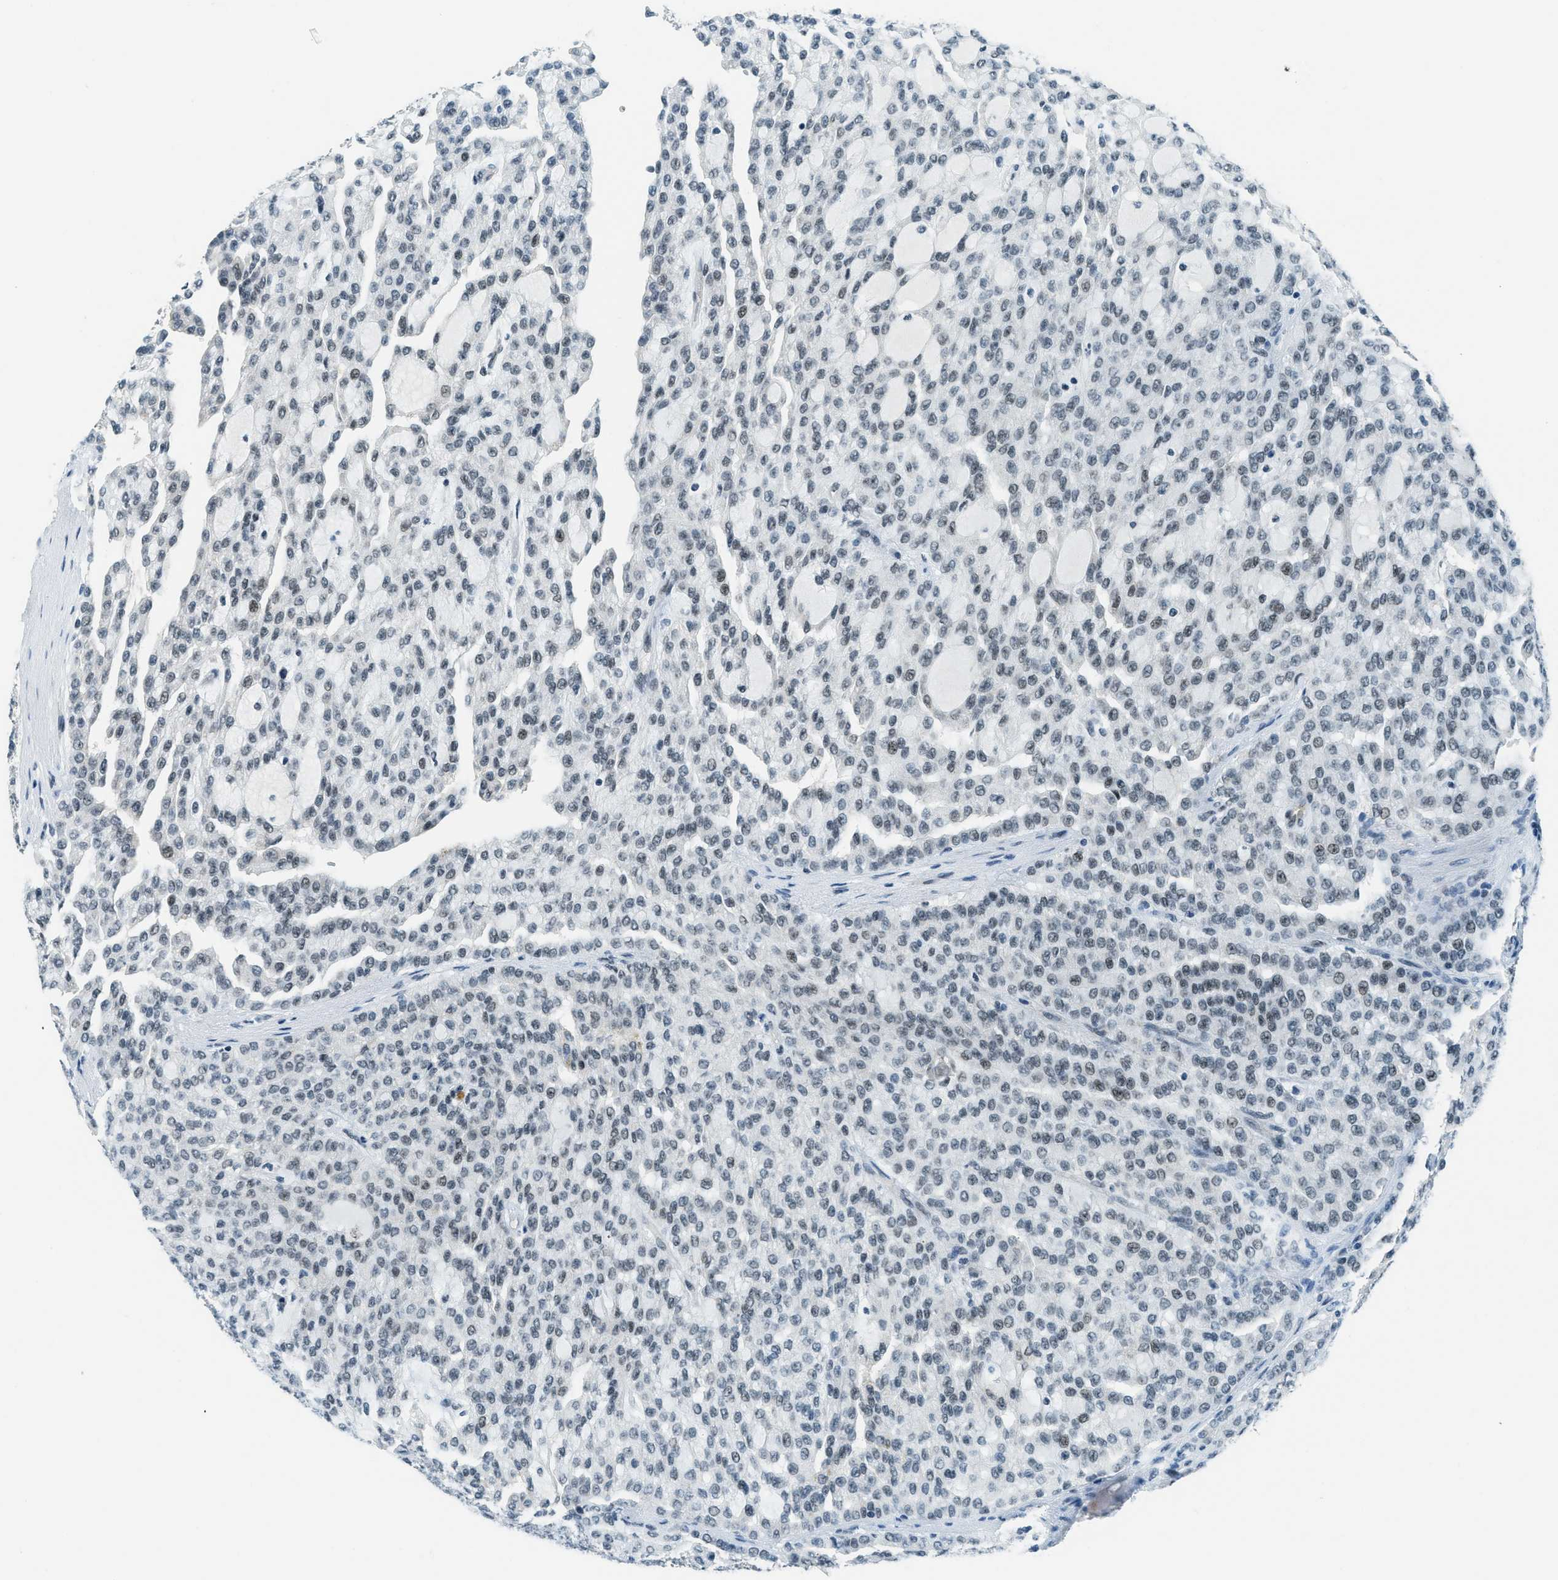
{"staining": {"intensity": "negative", "quantity": "none", "location": "none"}, "tissue": "renal cancer", "cell_type": "Tumor cells", "image_type": "cancer", "snomed": [{"axis": "morphology", "description": "Adenocarcinoma, NOS"}, {"axis": "topography", "description": "Kidney"}], "caption": "Tumor cells are negative for brown protein staining in renal cancer.", "gene": "KLF6", "patient": {"sex": "male", "age": 63}}